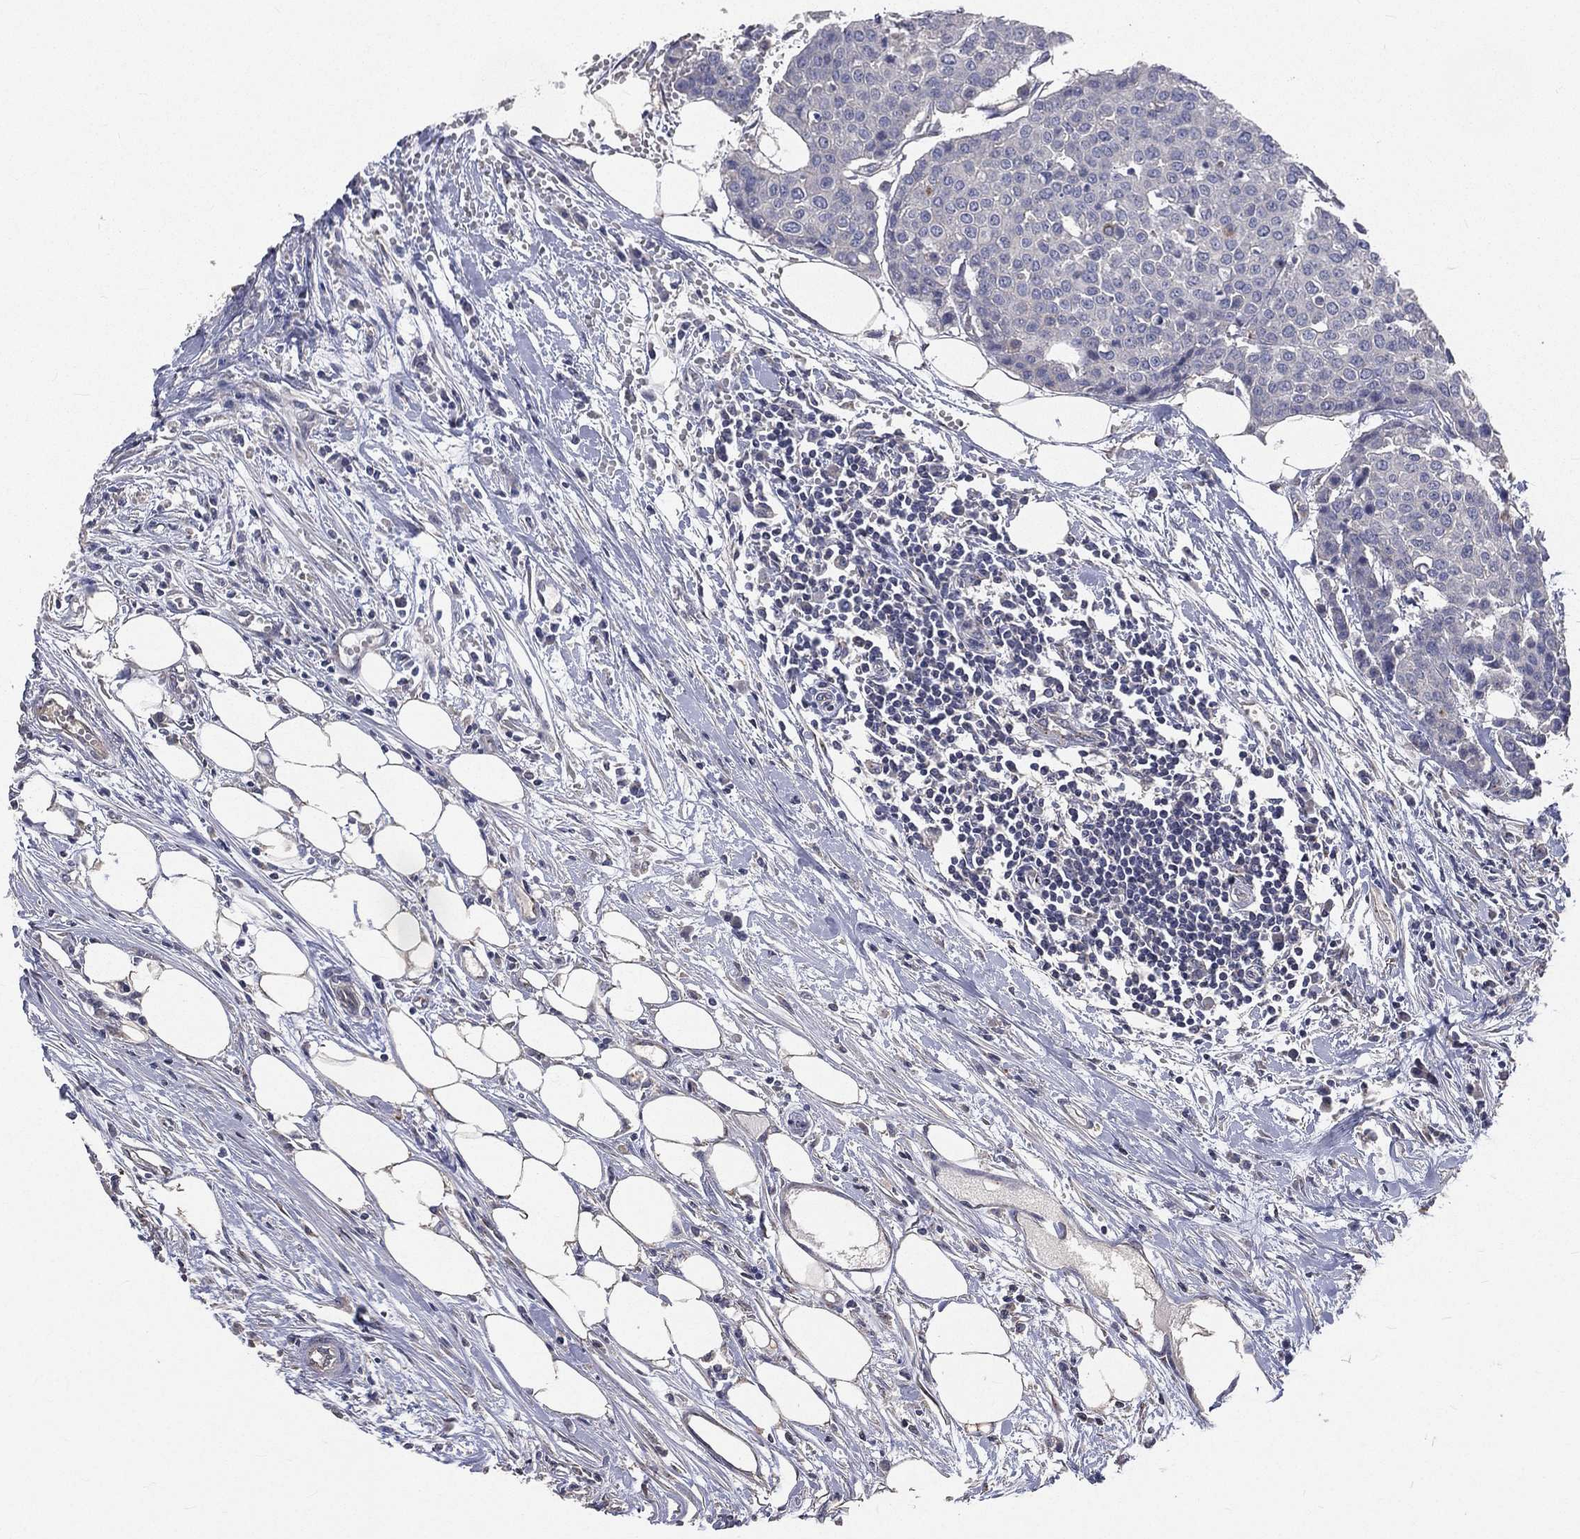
{"staining": {"intensity": "negative", "quantity": "none", "location": "none"}, "tissue": "carcinoid", "cell_type": "Tumor cells", "image_type": "cancer", "snomed": [{"axis": "morphology", "description": "Carcinoid, malignant, NOS"}, {"axis": "topography", "description": "Colon"}], "caption": "Malignant carcinoid stained for a protein using immunohistochemistry (IHC) demonstrates no positivity tumor cells.", "gene": "CROCC", "patient": {"sex": "male", "age": 81}}